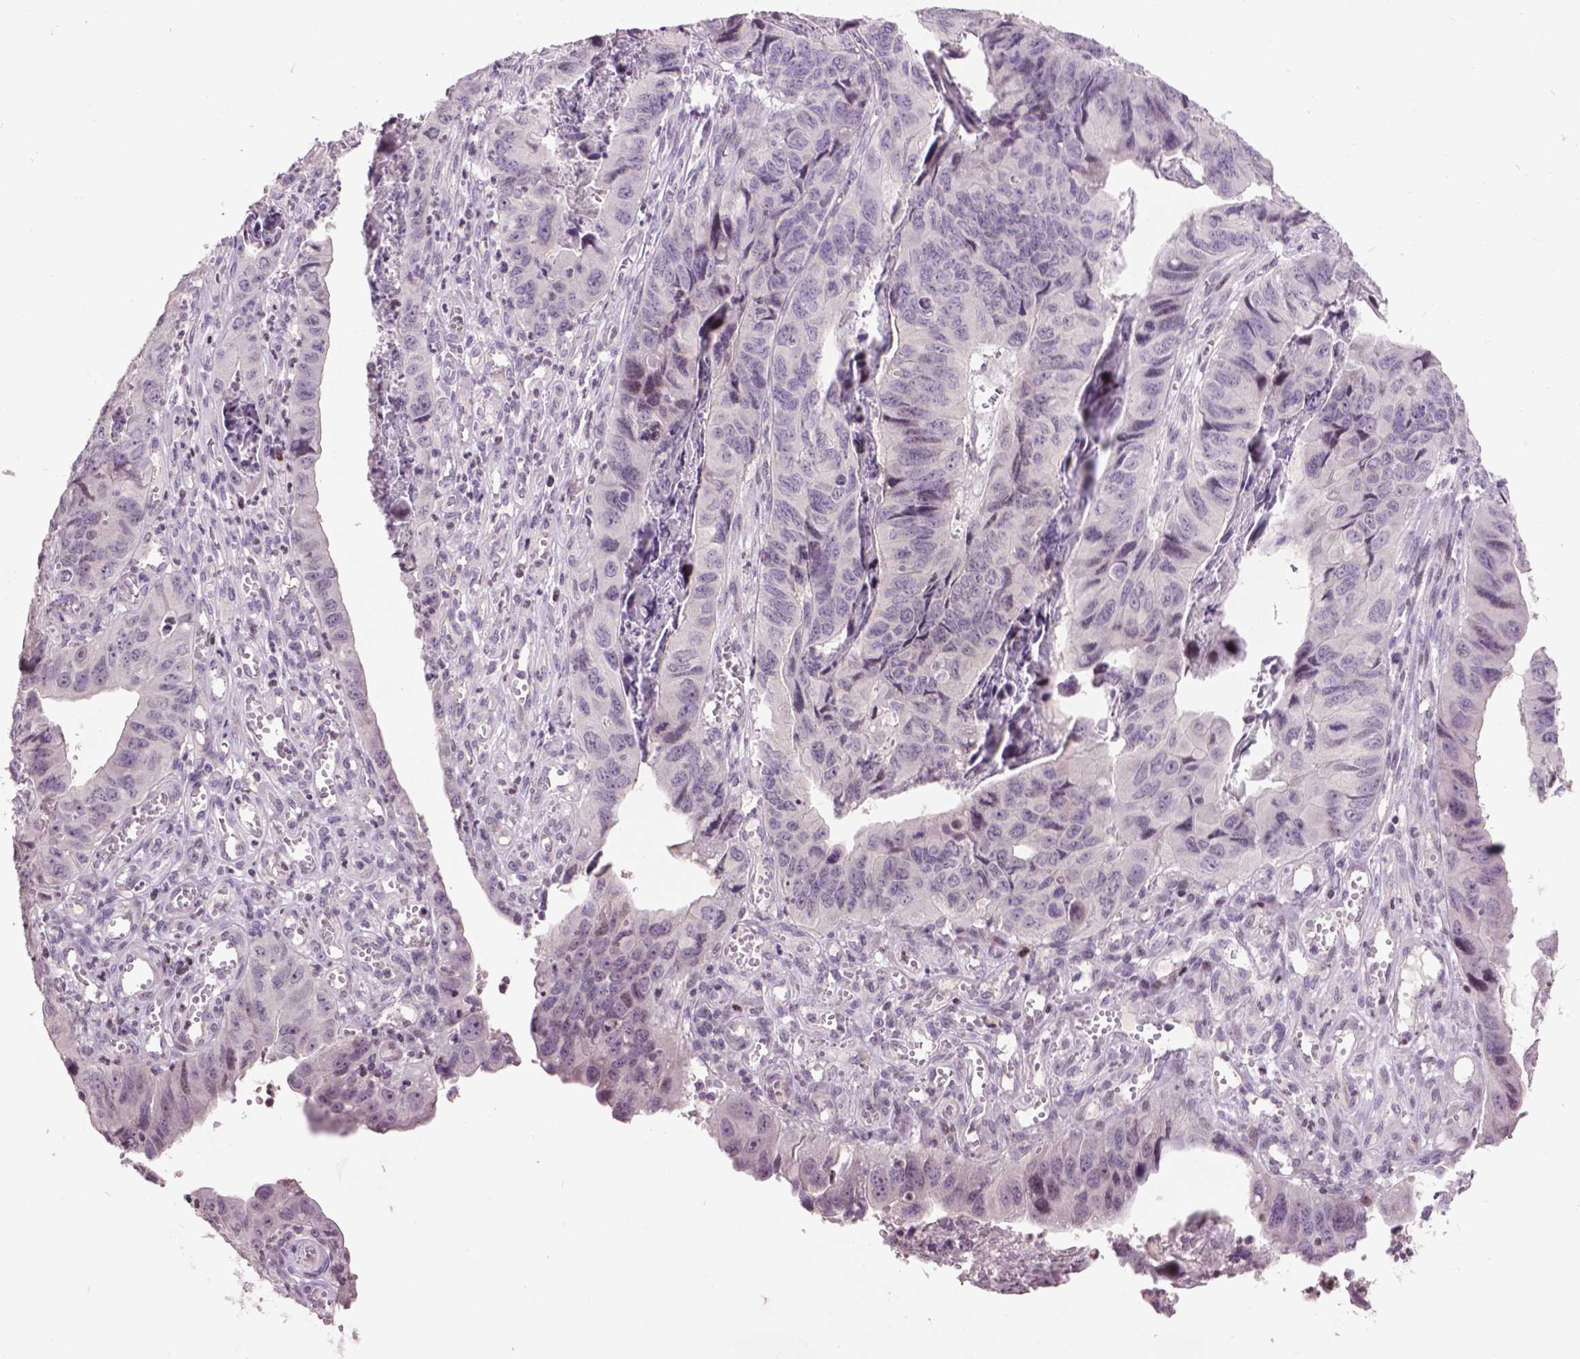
{"staining": {"intensity": "negative", "quantity": "none", "location": "none"}, "tissue": "stomach cancer", "cell_type": "Tumor cells", "image_type": "cancer", "snomed": [{"axis": "morphology", "description": "Adenocarcinoma, NOS"}, {"axis": "topography", "description": "Stomach, lower"}], "caption": "IHC of adenocarcinoma (stomach) shows no expression in tumor cells.", "gene": "TH", "patient": {"sex": "male", "age": 77}}